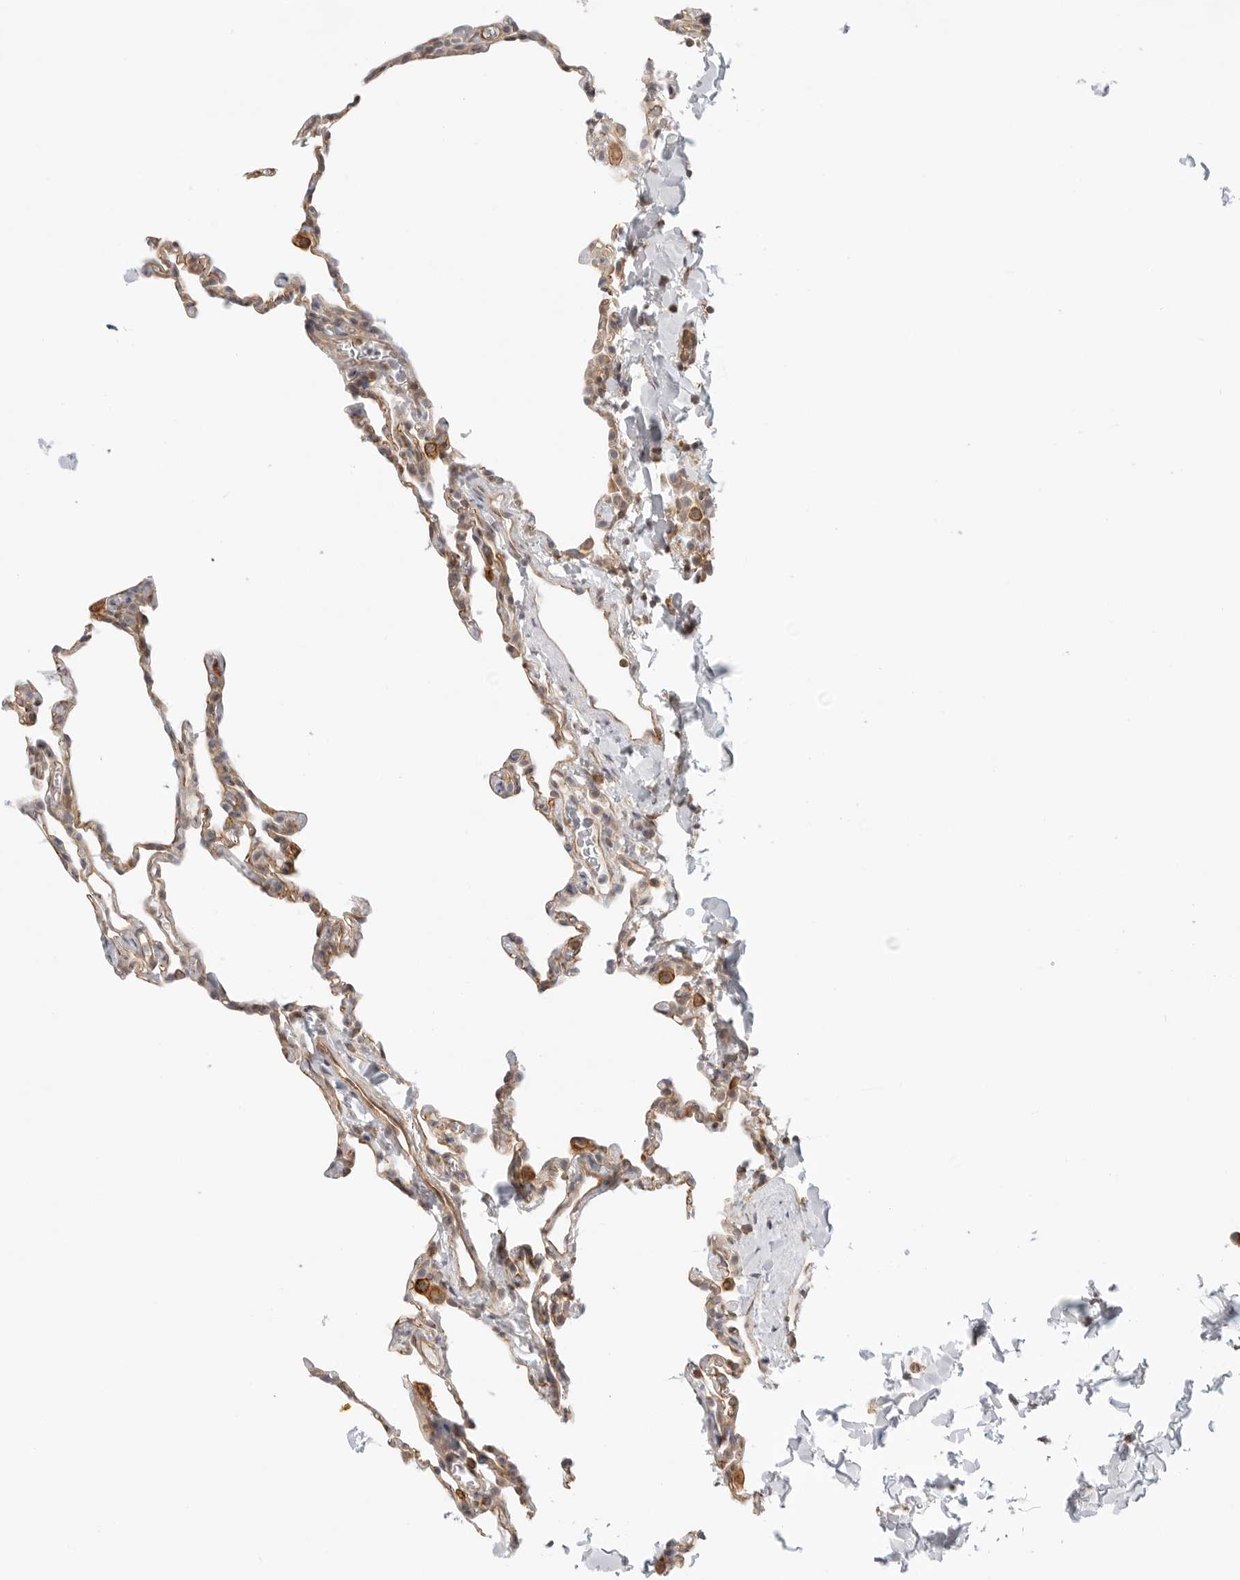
{"staining": {"intensity": "negative", "quantity": "none", "location": "none"}, "tissue": "lung", "cell_type": "Alveolar cells", "image_type": "normal", "snomed": [{"axis": "morphology", "description": "Normal tissue, NOS"}, {"axis": "topography", "description": "Lung"}], "caption": "Immunohistochemical staining of normal human lung shows no significant positivity in alveolar cells.", "gene": "ATOH7", "patient": {"sex": "male", "age": 20}}